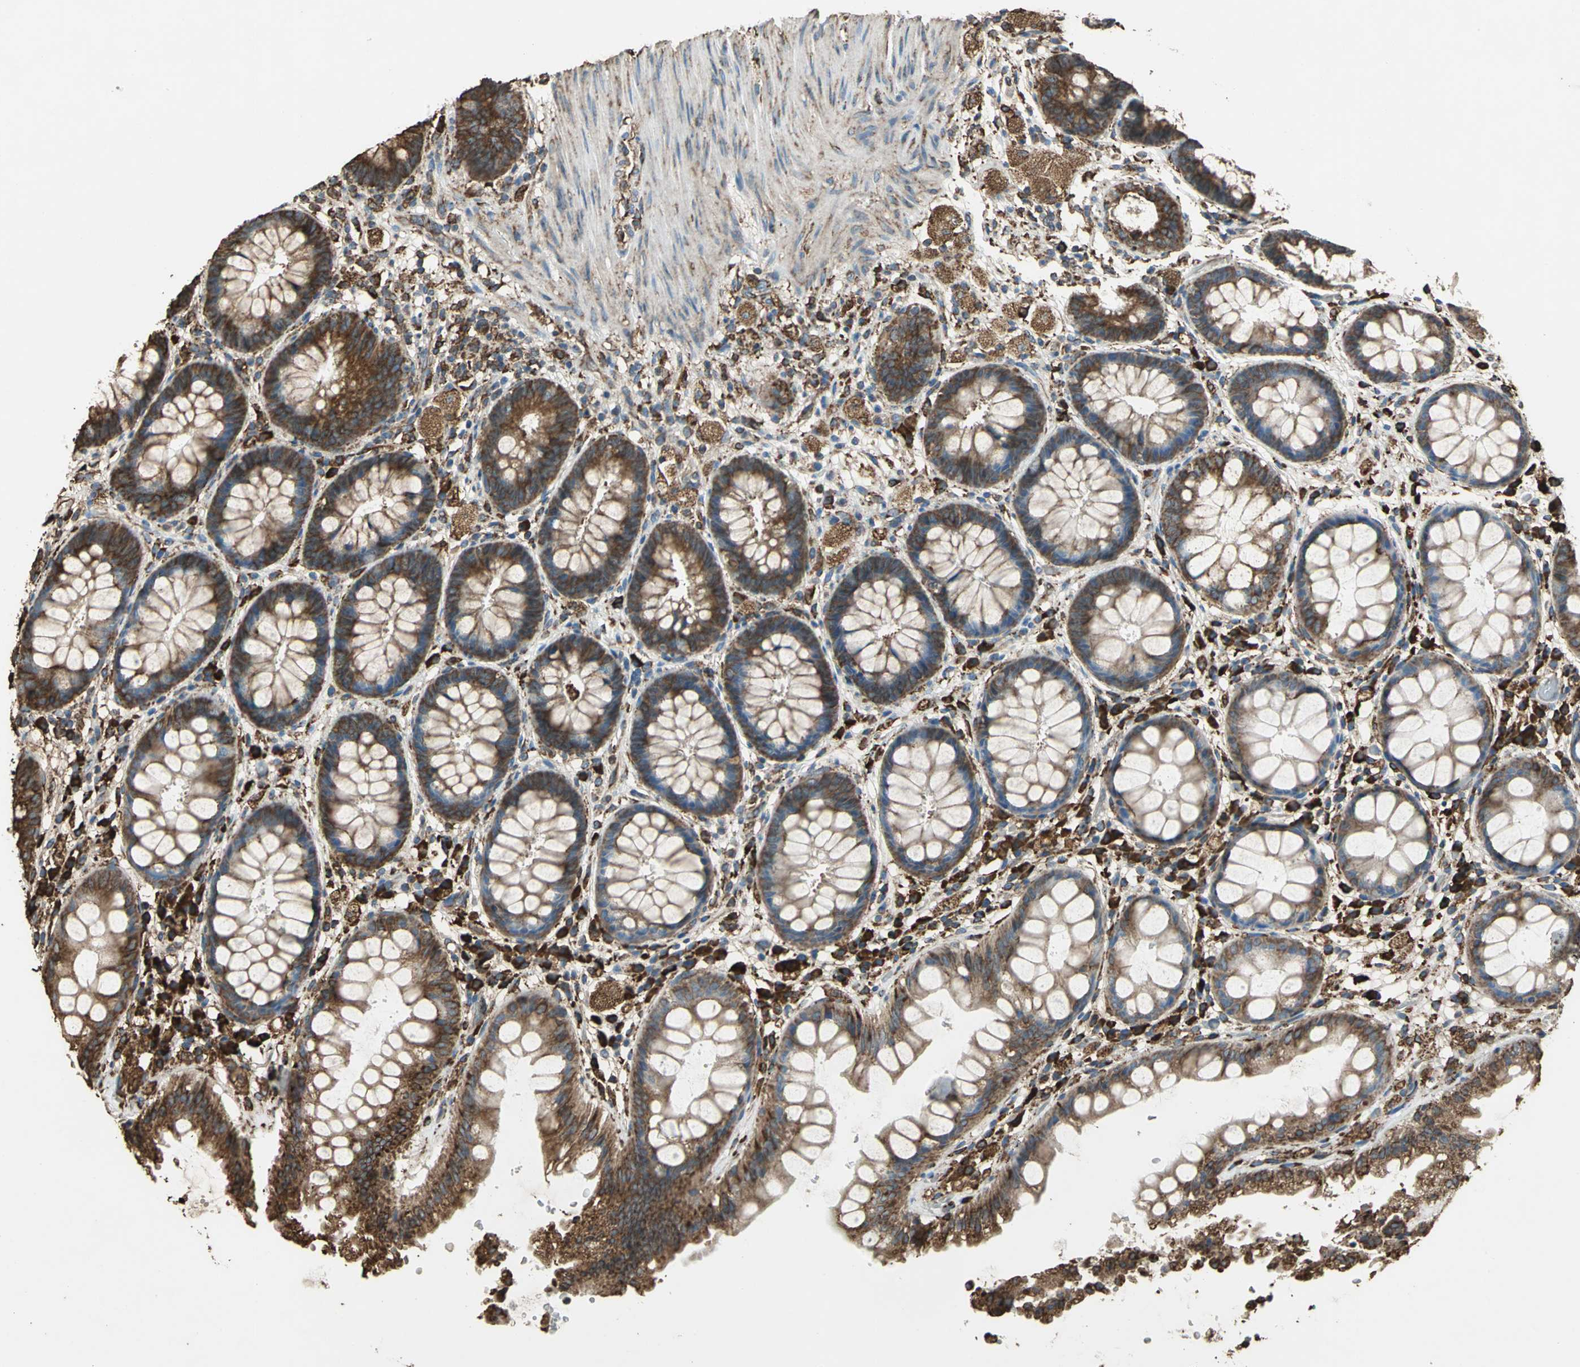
{"staining": {"intensity": "strong", "quantity": ">75%", "location": "cytoplasmic/membranous"}, "tissue": "rectum", "cell_type": "Glandular cells", "image_type": "normal", "snomed": [{"axis": "morphology", "description": "Normal tissue, NOS"}, {"axis": "topography", "description": "Rectum"}], "caption": "Immunohistochemical staining of normal rectum demonstrates >75% levels of strong cytoplasmic/membranous protein positivity in approximately >75% of glandular cells.", "gene": "GPANK1", "patient": {"sex": "female", "age": 46}}